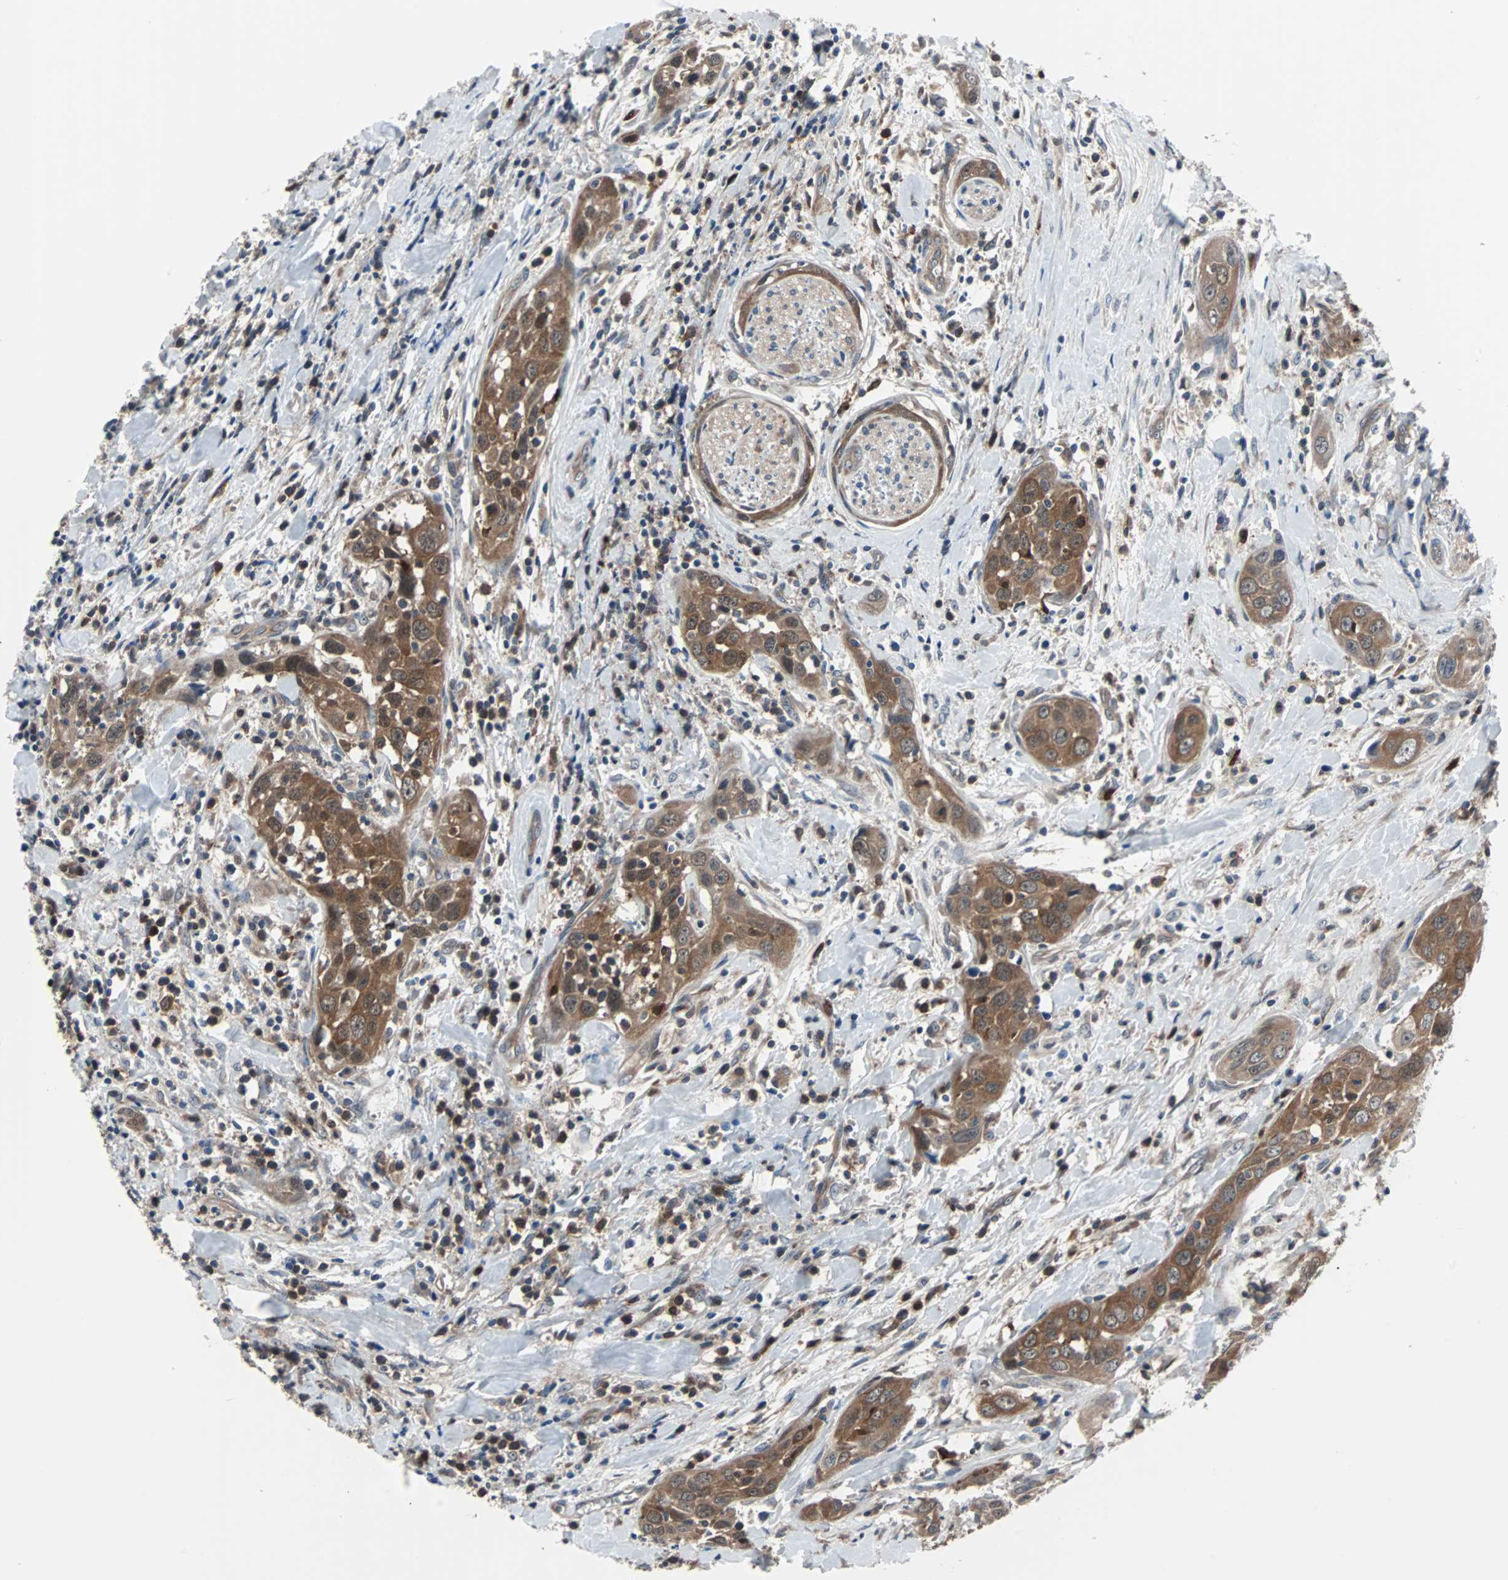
{"staining": {"intensity": "moderate", "quantity": ">75%", "location": "cytoplasmic/membranous"}, "tissue": "head and neck cancer", "cell_type": "Tumor cells", "image_type": "cancer", "snomed": [{"axis": "morphology", "description": "Squamous cell carcinoma, NOS"}, {"axis": "topography", "description": "Oral tissue"}, {"axis": "topography", "description": "Head-Neck"}], "caption": "Immunohistochemical staining of human head and neck cancer exhibits medium levels of moderate cytoplasmic/membranous protein staining in approximately >75% of tumor cells.", "gene": "PAK1", "patient": {"sex": "female", "age": 50}}